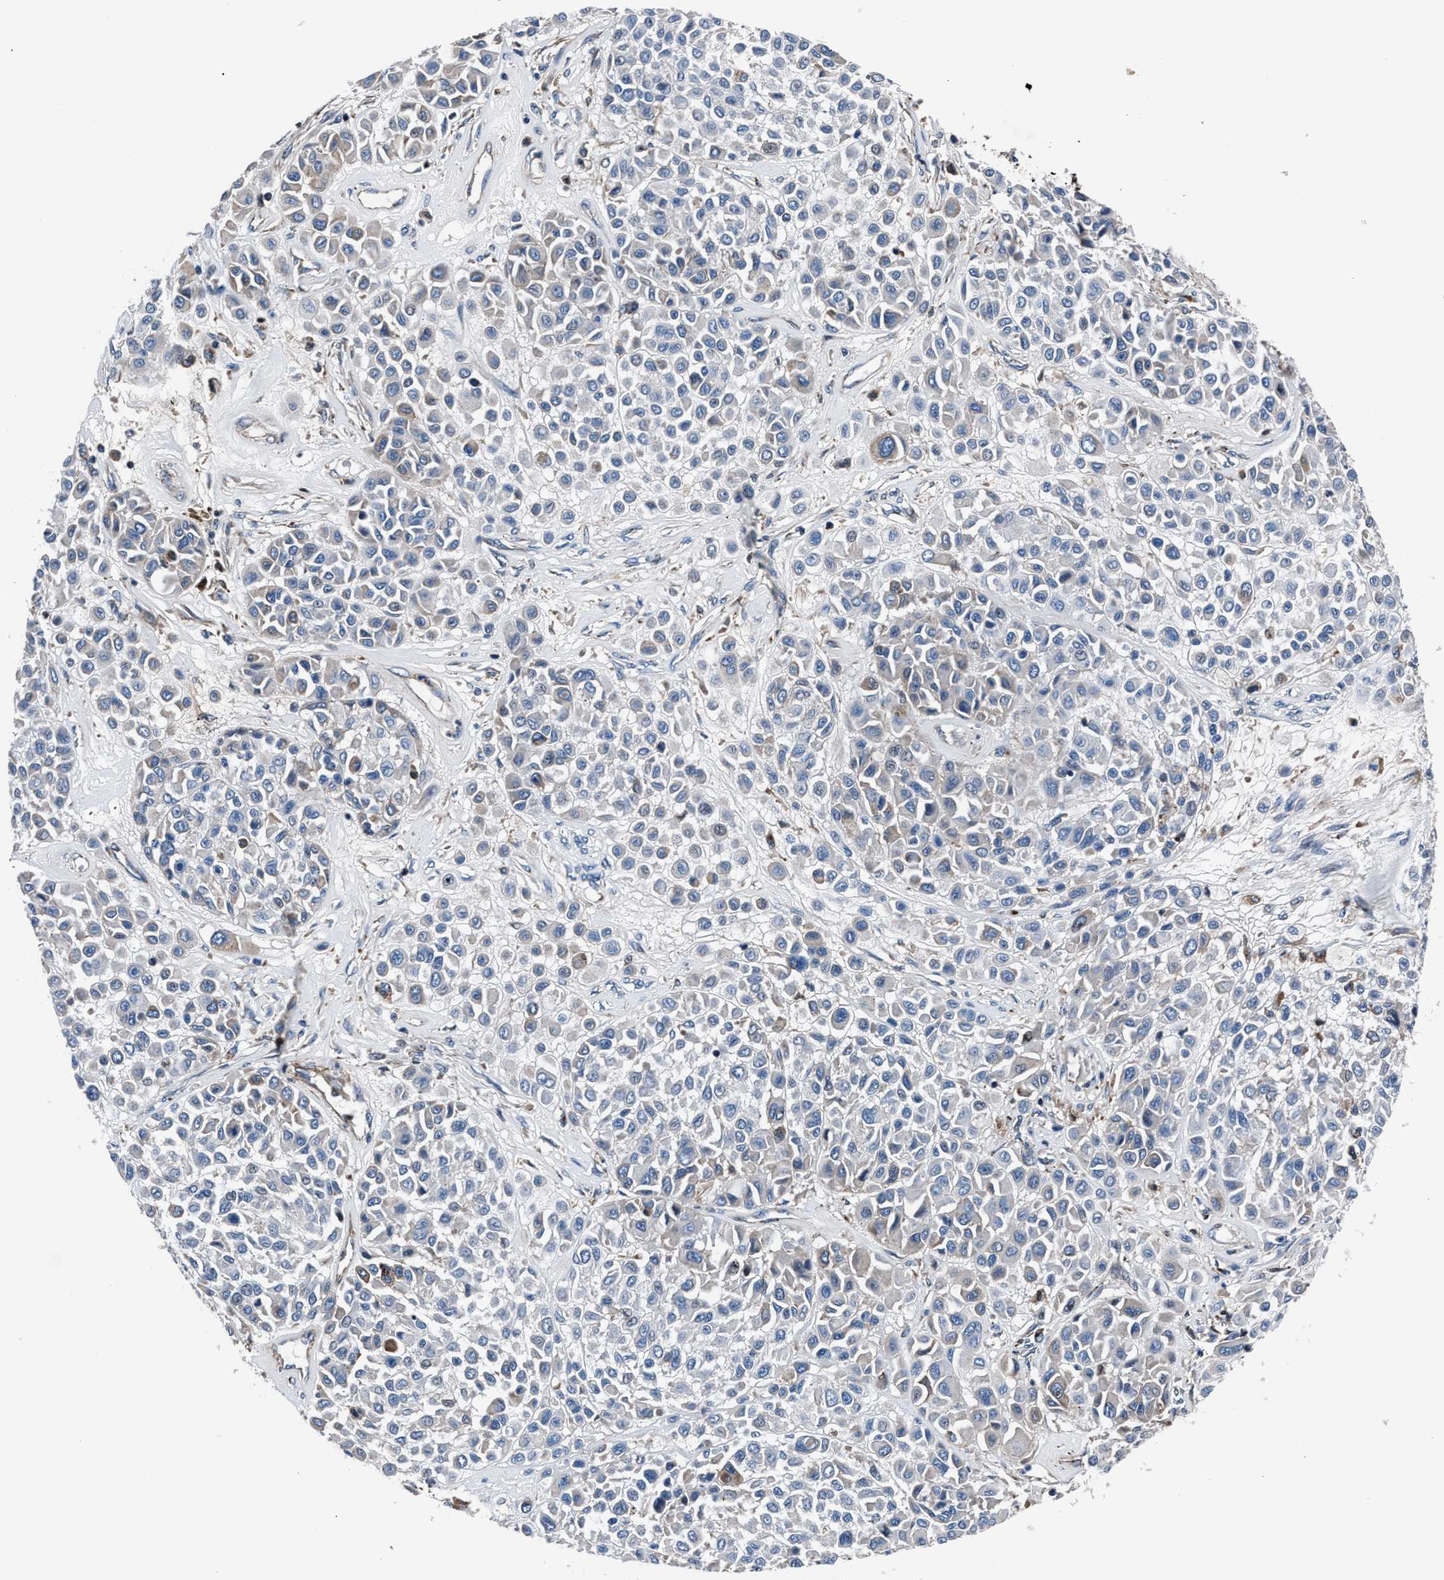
{"staining": {"intensity": "negative", "quantity": "none", "location": "none"}, "tissue": "melanoma", "cell_type": "Tumor cells", "image_type": "cancer", "snomed": [{"axis": "morphology", "description": "Malignant melanoma, Metastatic site"}, {"axis": "topography", "description": "Soft tissue"}], "caption": "IHC image of neoplastic tissue: melanoma stained with DAB (3,3'-diaminobenzidine) displays no significant protein expression in tumor cells.", "gene": "MFSD11", "patient": {"sex": "male", "age": 41}}